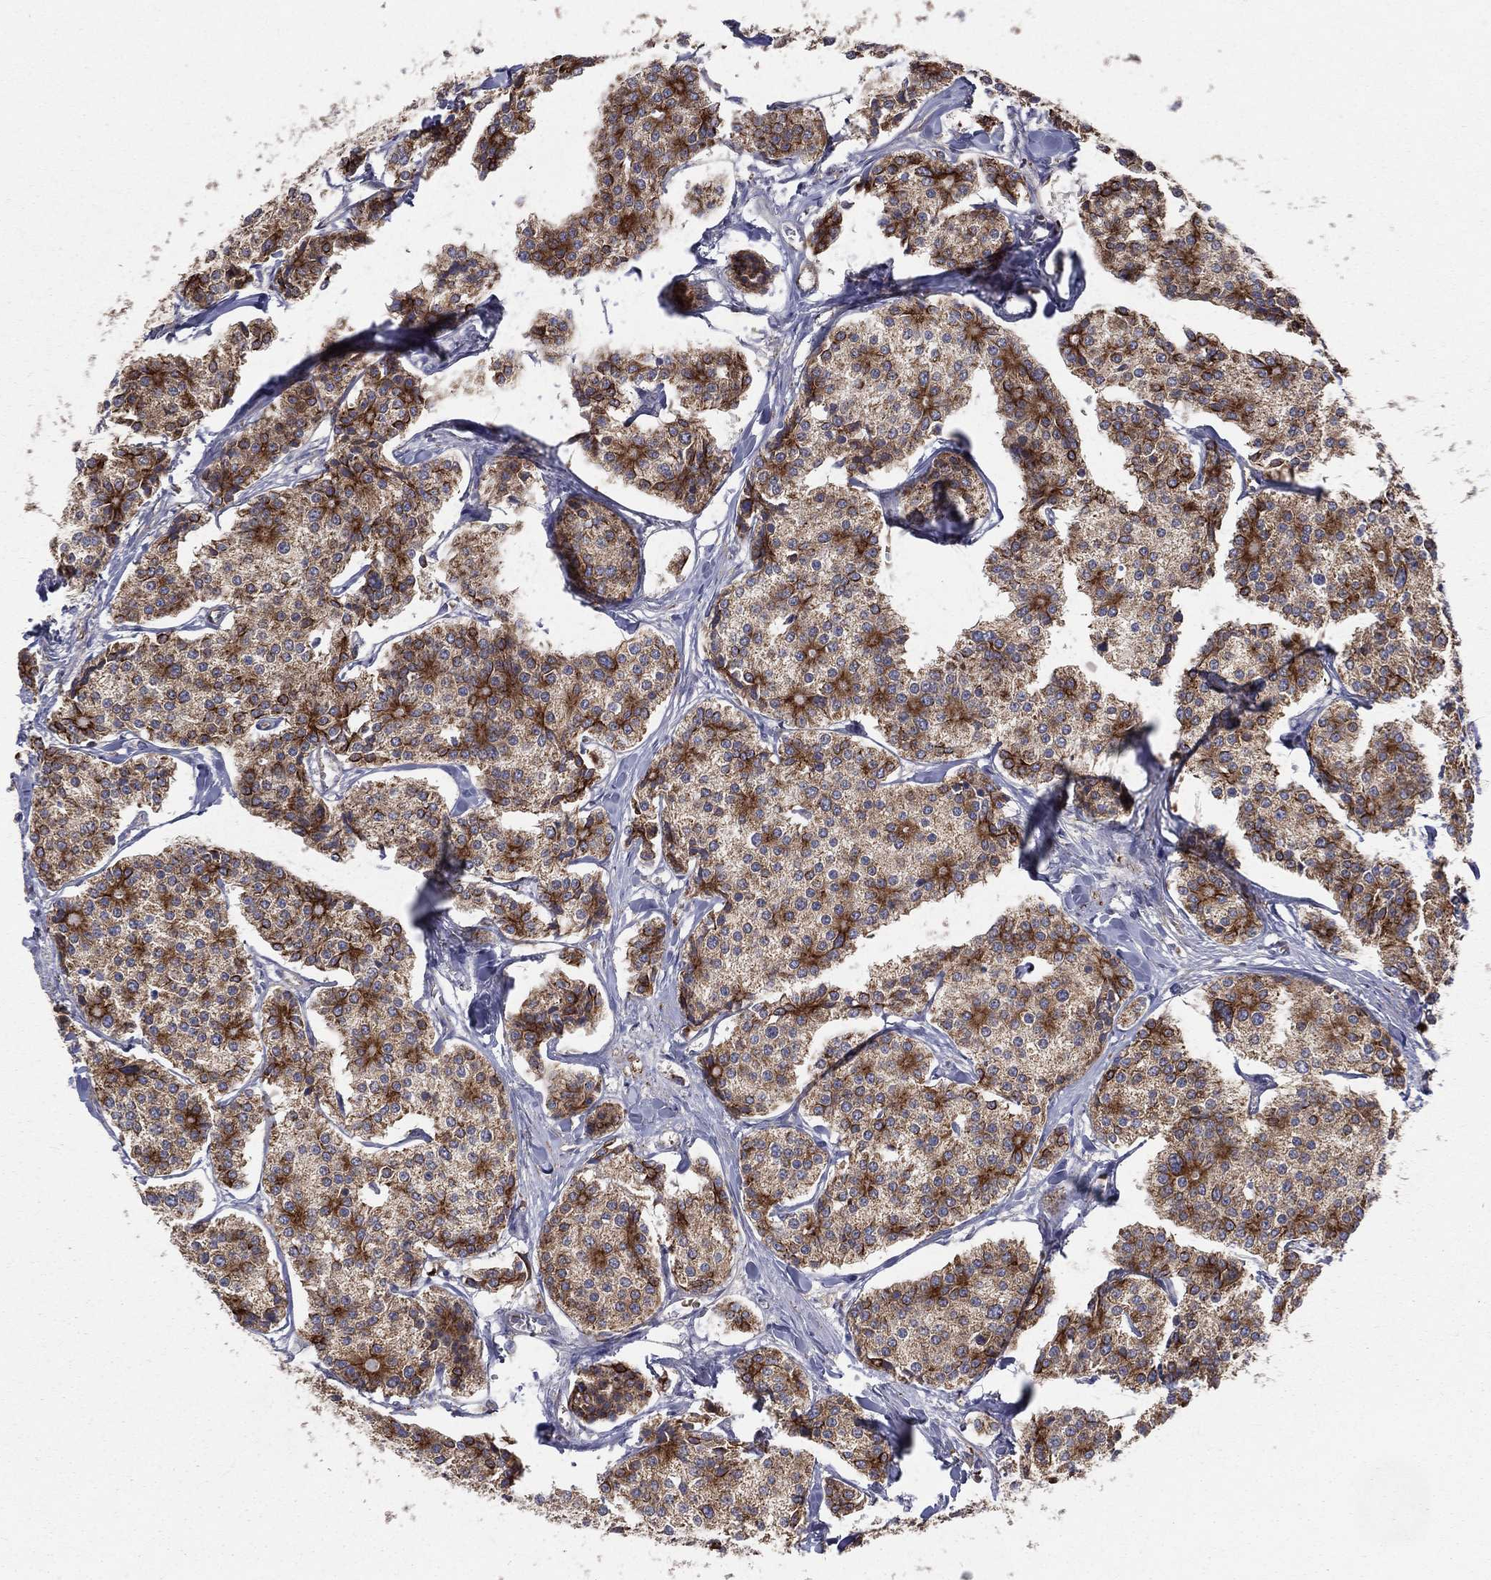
{"staining": {"intensity": "strong", "quantity": "25%-75%", "location": "cytoplasmic/membranous"}, "tissue": "carcinoid", "cell_type": "Tumor cells", "image_type": "cancer", "snomed": [{"axis": "morphology", "description": "Carcinoid, malignant, NOS"}, {"axis": "topography", "description": "Small intestine"}], "caption": "Carcinoid stained with immunohistochemistry (IHC) demonstrates strong cytoplasmic/membranous staining in about 25%-75% of tumor cells.", "gene": "MIX23", "patient": {"sex": "female", "age": 65}}